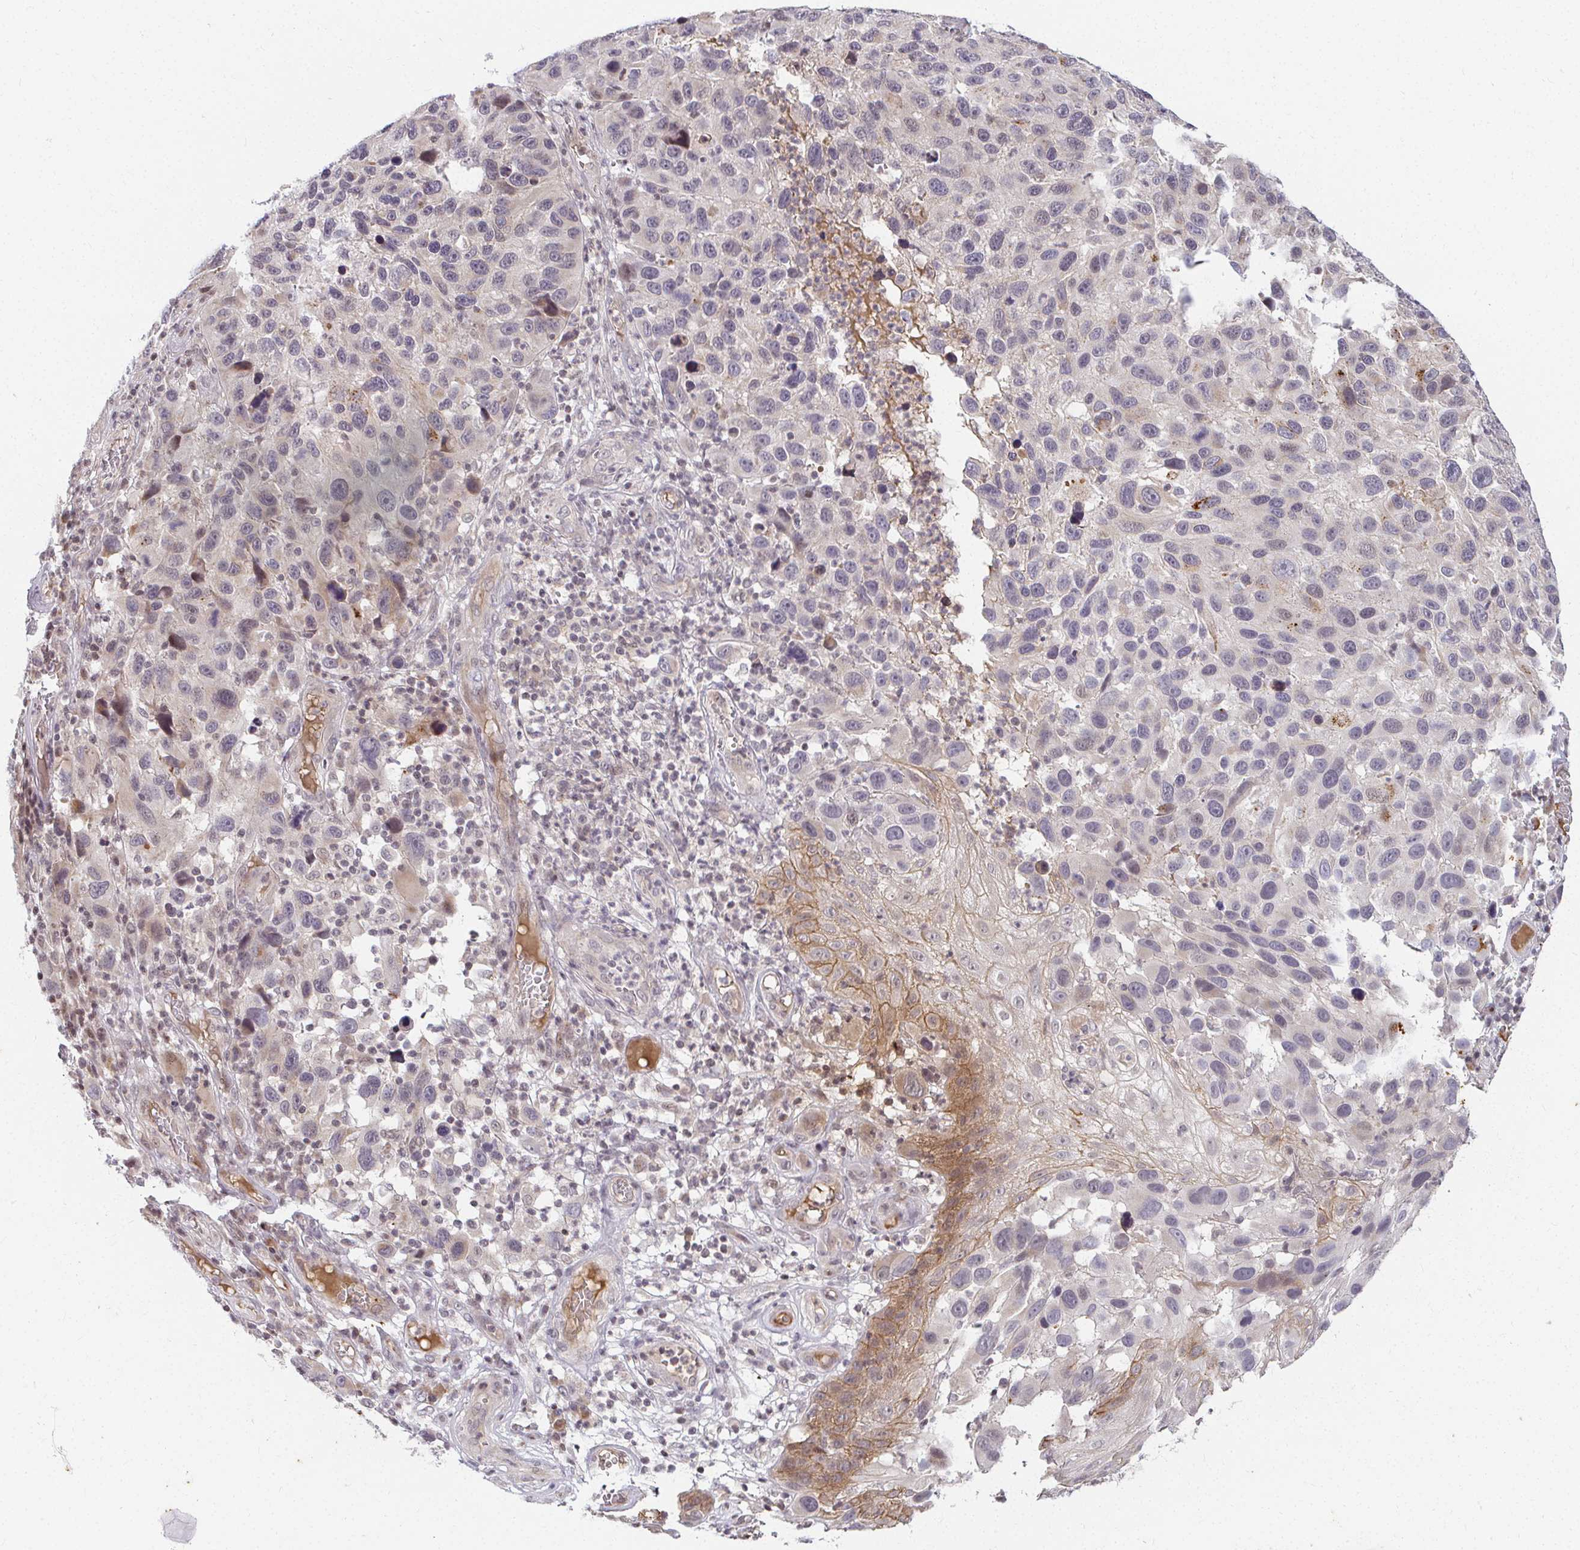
{"staining": {"intensity": "negative", "quantity": "none", "location": "none"}, "tissue": "melanoma", "cell_type": "Tumor cells", "image_type": "cancer", "snomed": [{"axis": "morphology", "description": "Malignant melanoma, NOS"}, {"axis": "topography", "description": "Skin"}], "caption": "Protein analysis of melanoma exhibits no significant expression in tumor cells.", "gene": "ANK3", "patient": {"sex": "male", "age": 53}}